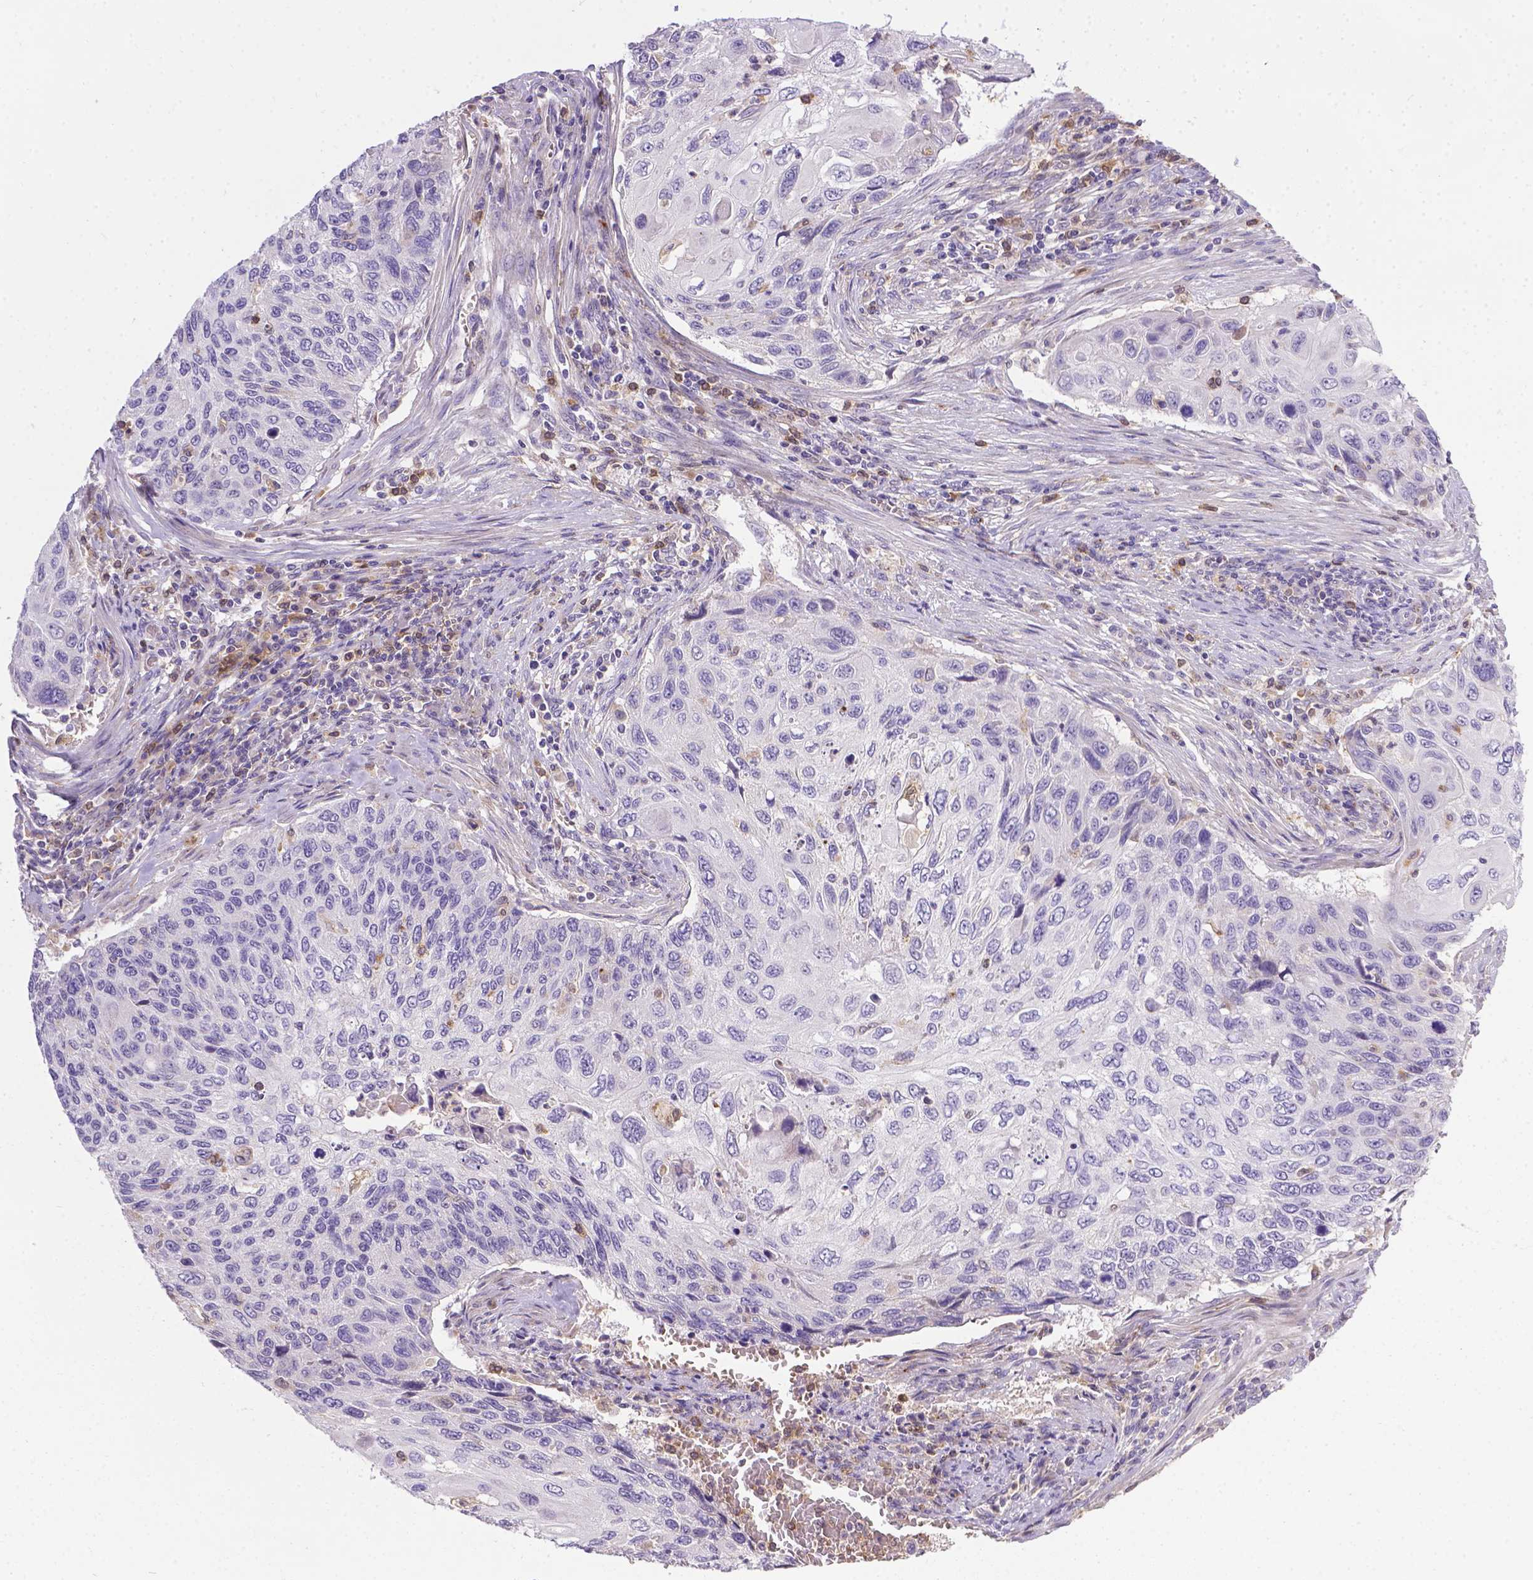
{"staining": {"intensity": "negative", "quantity": "none", "location": "none"}, "tissue": "cervical cancer", "cell_type": "Tumor cells", "image_type": "cancer", "snomed": [{"axis": "morphology", "description": "Squamous cell carcinoma, NOS"}, {"axis": "topography", "description": "Cervix"}], "caption": "High magnification brightfield microscopy of cervical cancer stained with DAB (3,3'-diaminobenzidine) (brown) and counterstained with hematoxylin (blue): tumor cells show no significant staining. (DAB (3,3'-diaminobenzidine) immunohistochemistry with hematoxylin counter stain).", "gene": "TM4SF18", "patient": {"sex": "female", "age": 70}}